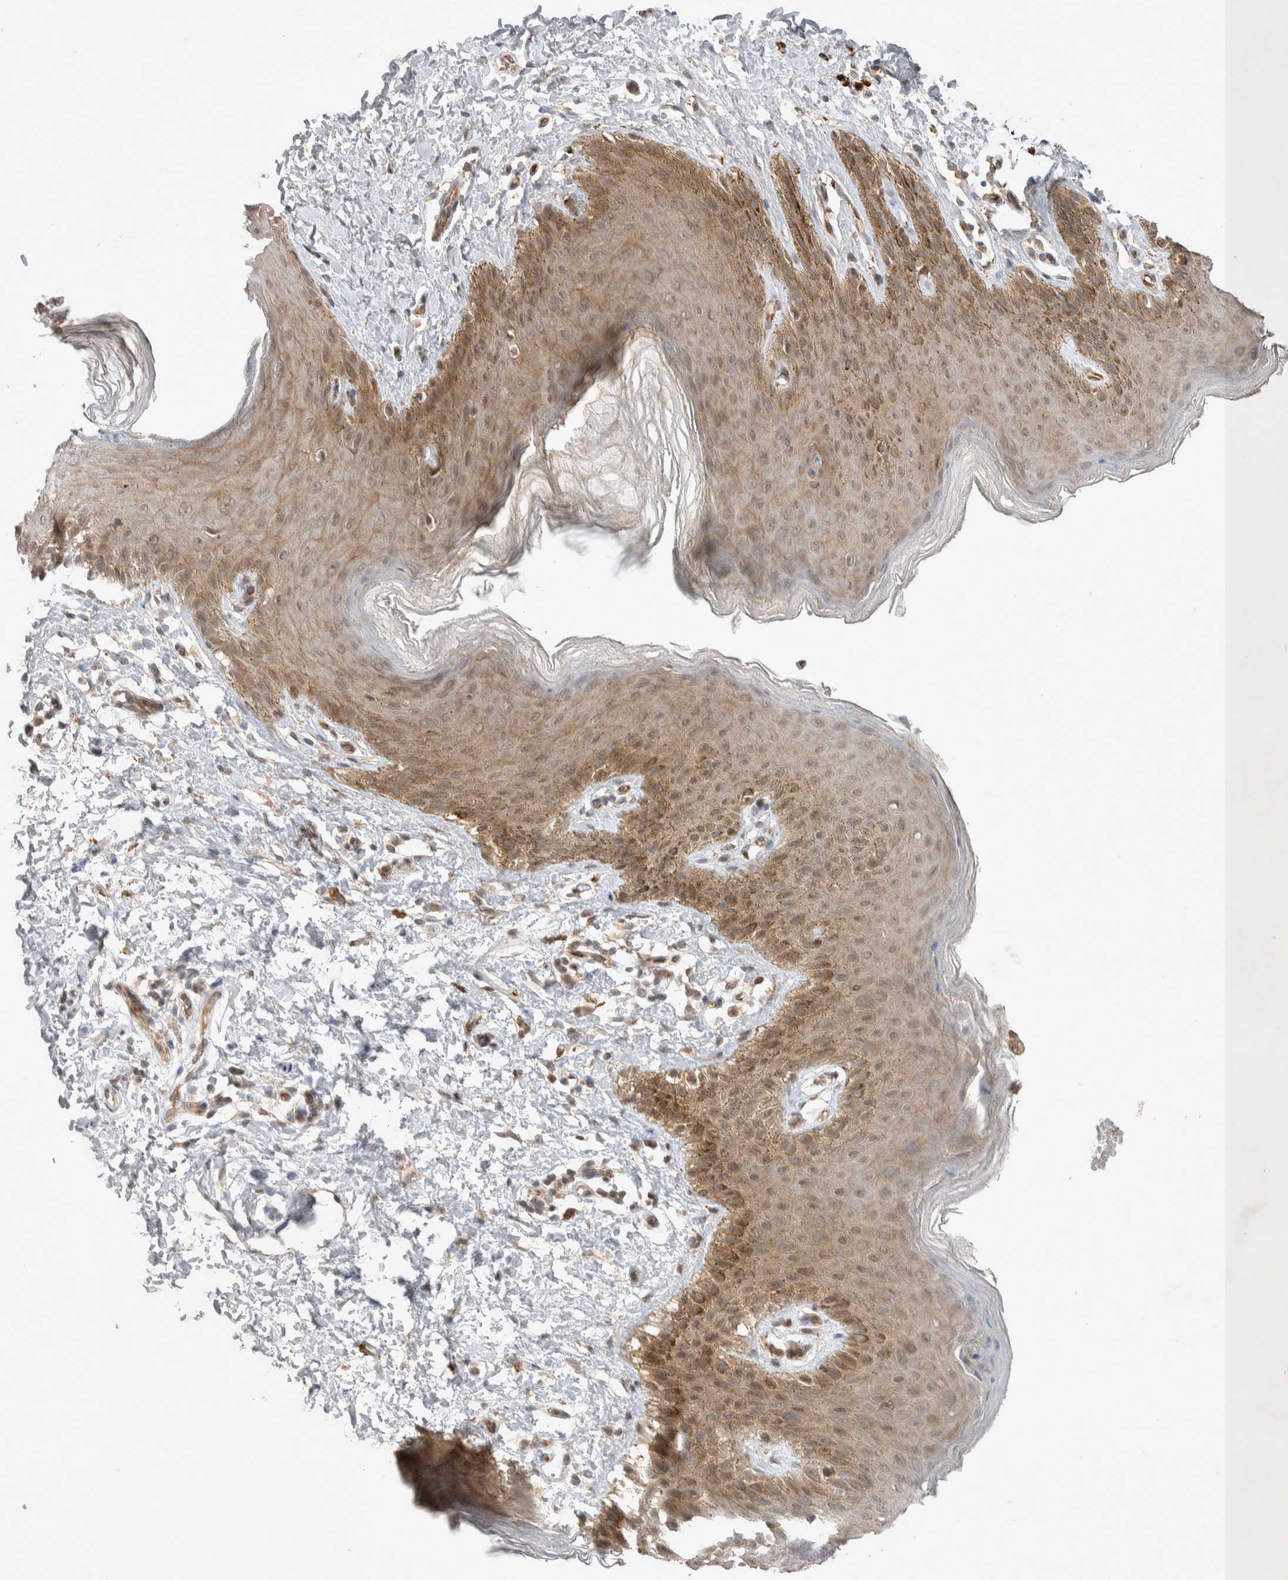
{"staining": {"intensity": "moderate", "quantity": "25%-75%", "location": "cytoplasmic/membranous"}, "tissue": "skin", "cell_type": "Epidermal cells", "image_type": "normal", "snomed": [{"axis": "morphology", "description": "Normal tissue, NOS"}, {"axis": "topography", "description": "Anal"}, {"axis": "topography", "description": "Peripheral nerve tissue"}], "caption": "Protein staining demonstrates moderate cytoplasmic/membranous staining in about 25%-75% of epidermal cells in benign skin. (DAB (3,3'-diaminobenzidine) IHC, brown staining for protein, blue staining for nuclei).", "gene": "ZNF704", "patient": {"sex": "male", "age": 44}}